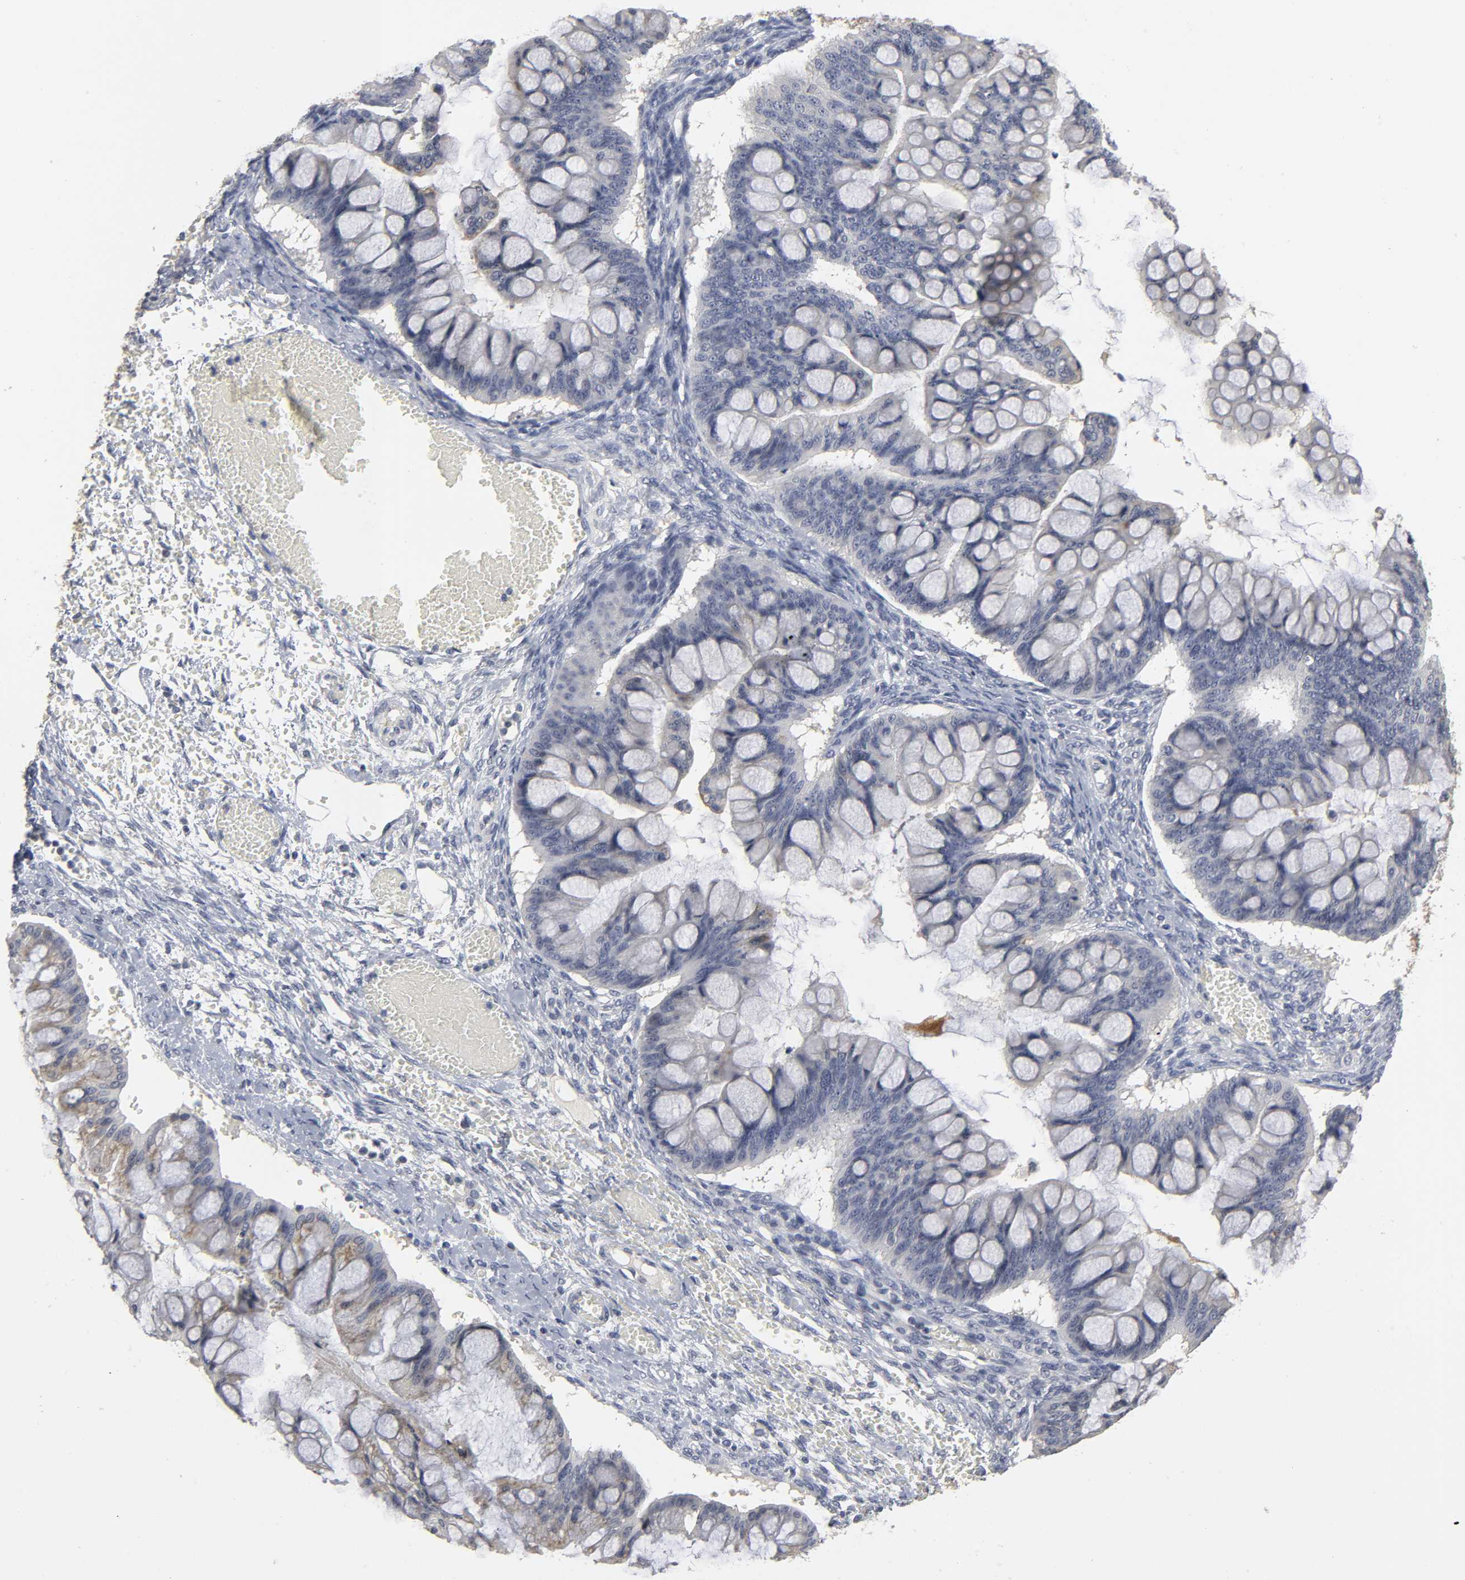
{"staining": {"intensity": "weak", "quantity": "<25%", "location": "cytoplasmic/membranous"}, "tissue": "ovarian cancer", "cell_type": "Tumor cells", "image_type": "cancer", "snomed": [{"axis": "morphology", "description": "Cystadenocarcinoma, mucinous, NOS"}, {"axis": "topography", "description": "Ovary"}], "caption": "Human ovarian mucinous cystadenocarcinoma stained for a protein using immunohistochemistry demonstrates no staining in tumor cells.", "gene": "TCAP", "patient": {"sex": "female", "age": 73}}